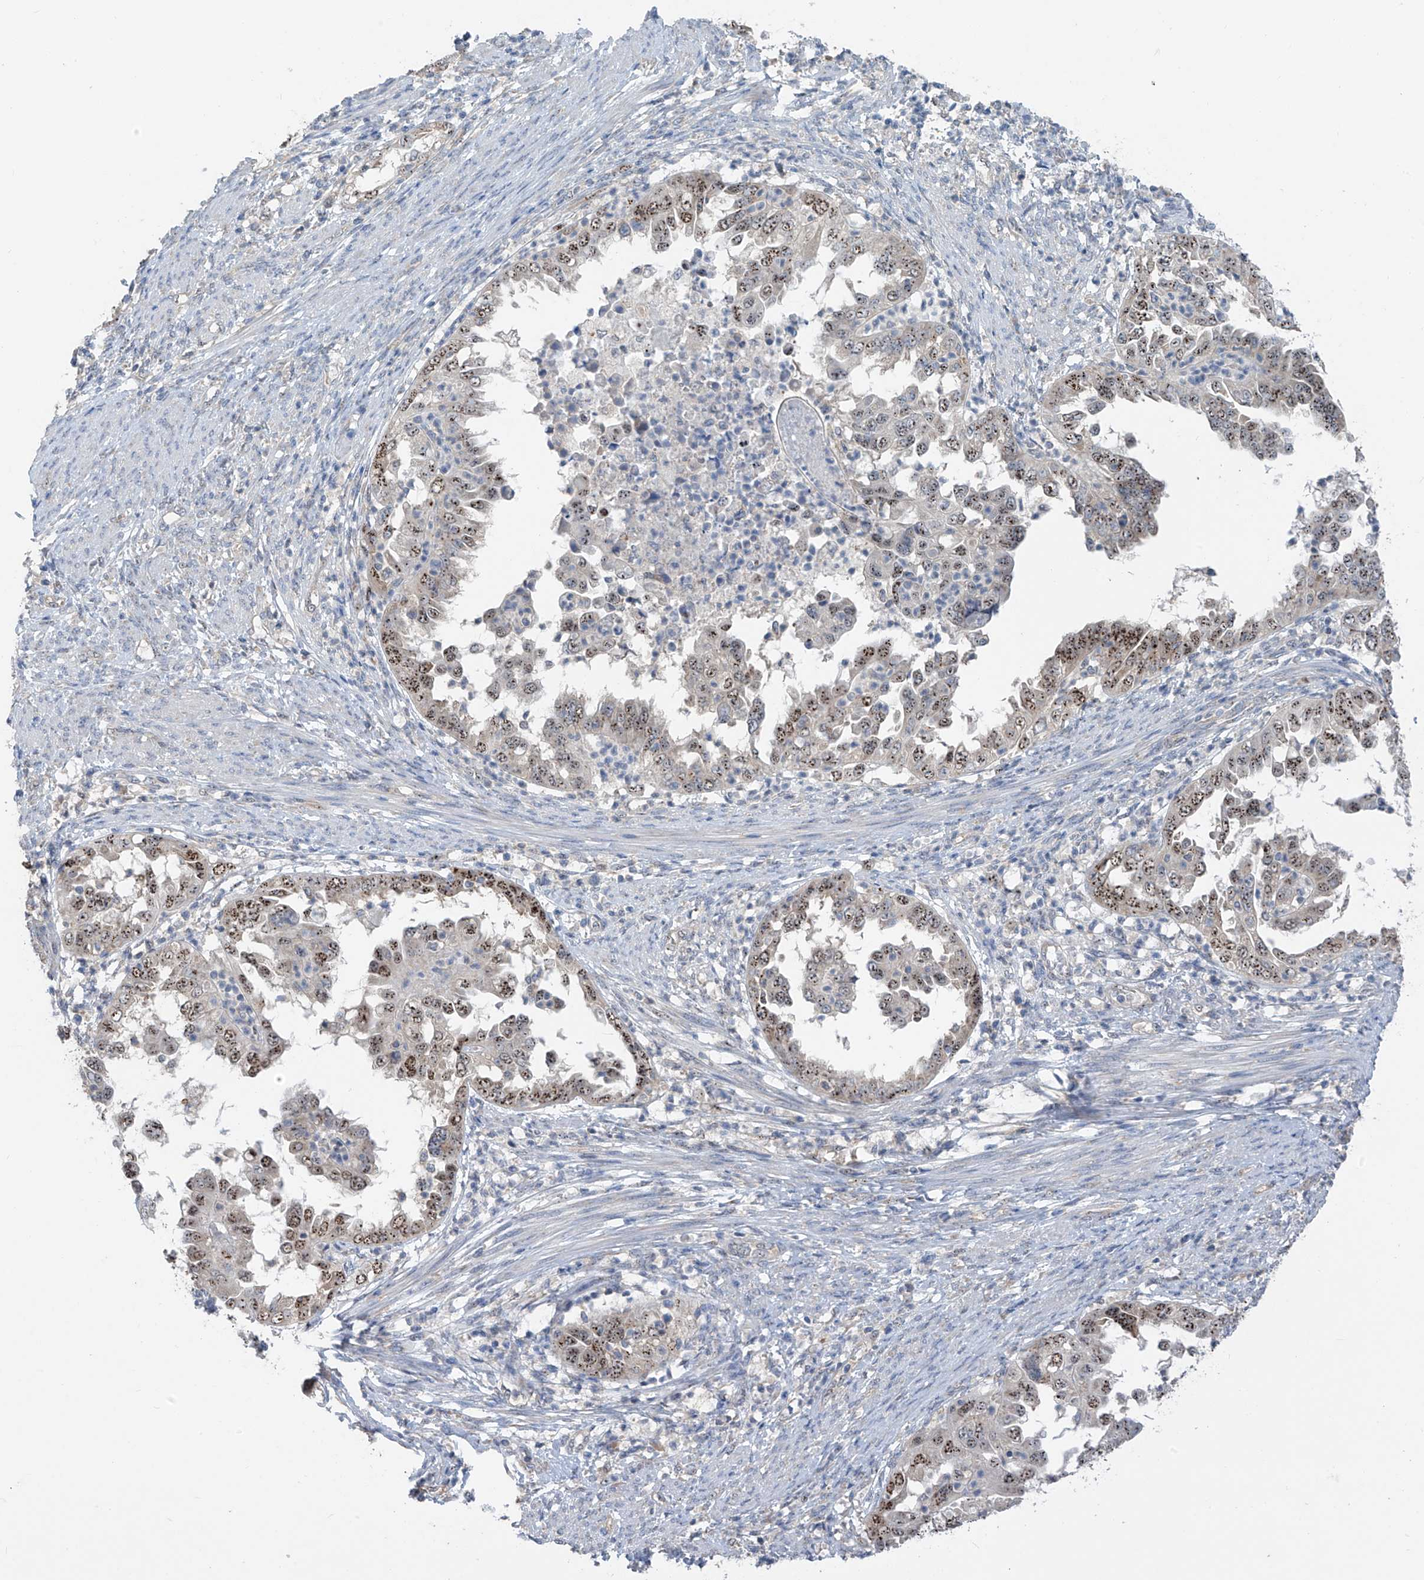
{"staining": {"intensity": "moderate", "quantity": ">75%", "location": "nuclear"}, "tissue": "endometrial cancer", "cell_type": "Tumor cells", "image_type": "cancer", "snomed": [{"axis": "morphology", "description": "Adenocarcinoma, NOS"}, {"axis": "topography", "description": "Endometrium"}], "caption": "Immunohistochemistry (IHC) staining of adenocarcinoma (endometrial), which reveals medium levels of moderate nuclear expression in approximately >75% of tumor cells indicating moderate nuclear protein staining. The staining was performed using DAB (3,3'-diaminobenzidine) (brown) for protein detection and nuclei were counterstained in hematoxylin (blue).", "gene": "RPL4", "patient": {"sex": "female", "age": 85}}